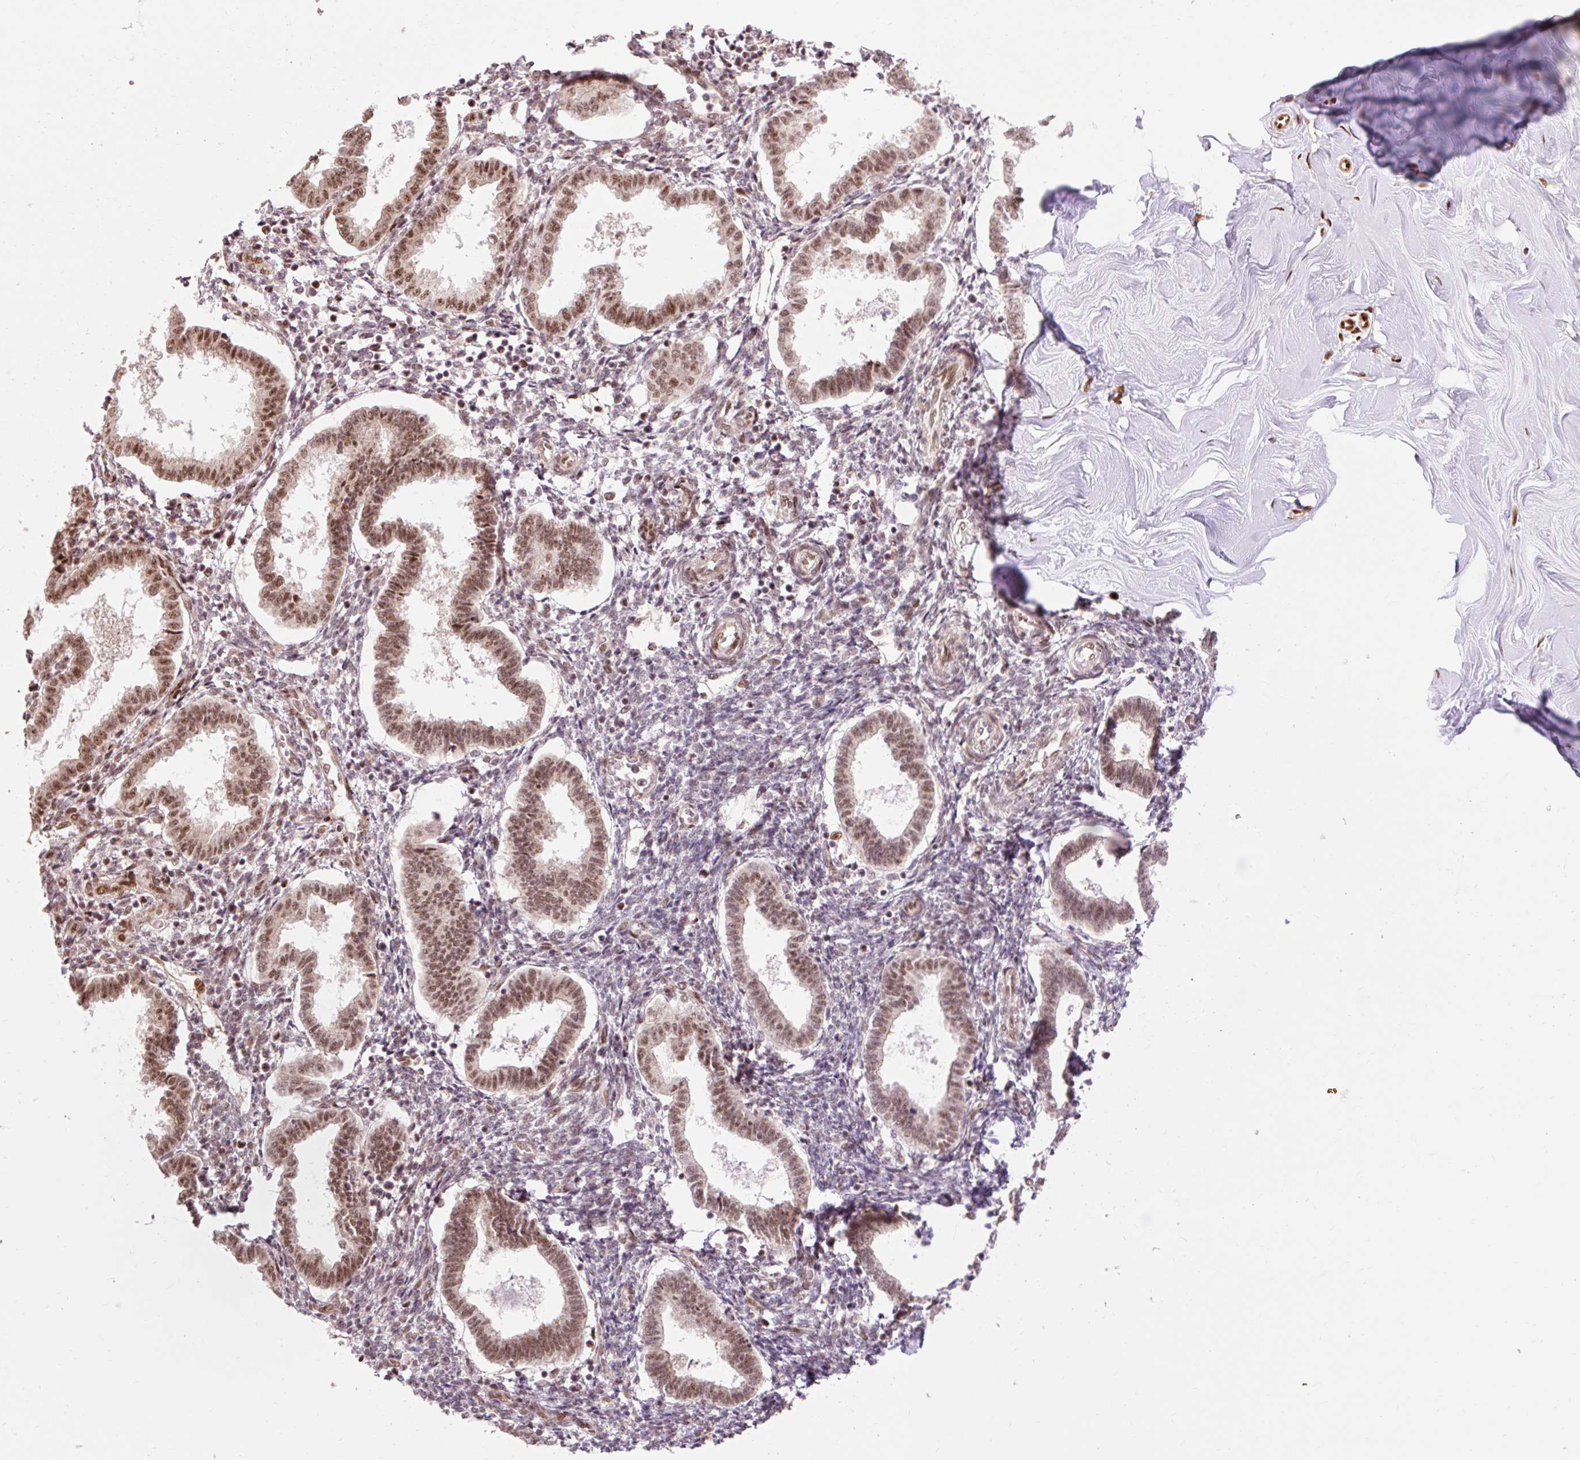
{"staining": {"intensity": "moderate", "quantity": "25%-75%", "location": "nuclear"}, "tissue": "endometrium", "cell_type": "Cells in endometrial stroma", "image_type": "normal", "snomed": [{"axis": "morphology", "description": "Normal tissue, NOS"}, {"axis": "topography", "description": "Endometrium"}], "caption": "This image demonstrates IHC staining of normal endometrium, with medium moderate nuclear expression in about 25%-75% of cells in endometrial stroma.", "gene": "MECOM", "patient": {"sex": "female", "age": 24}}